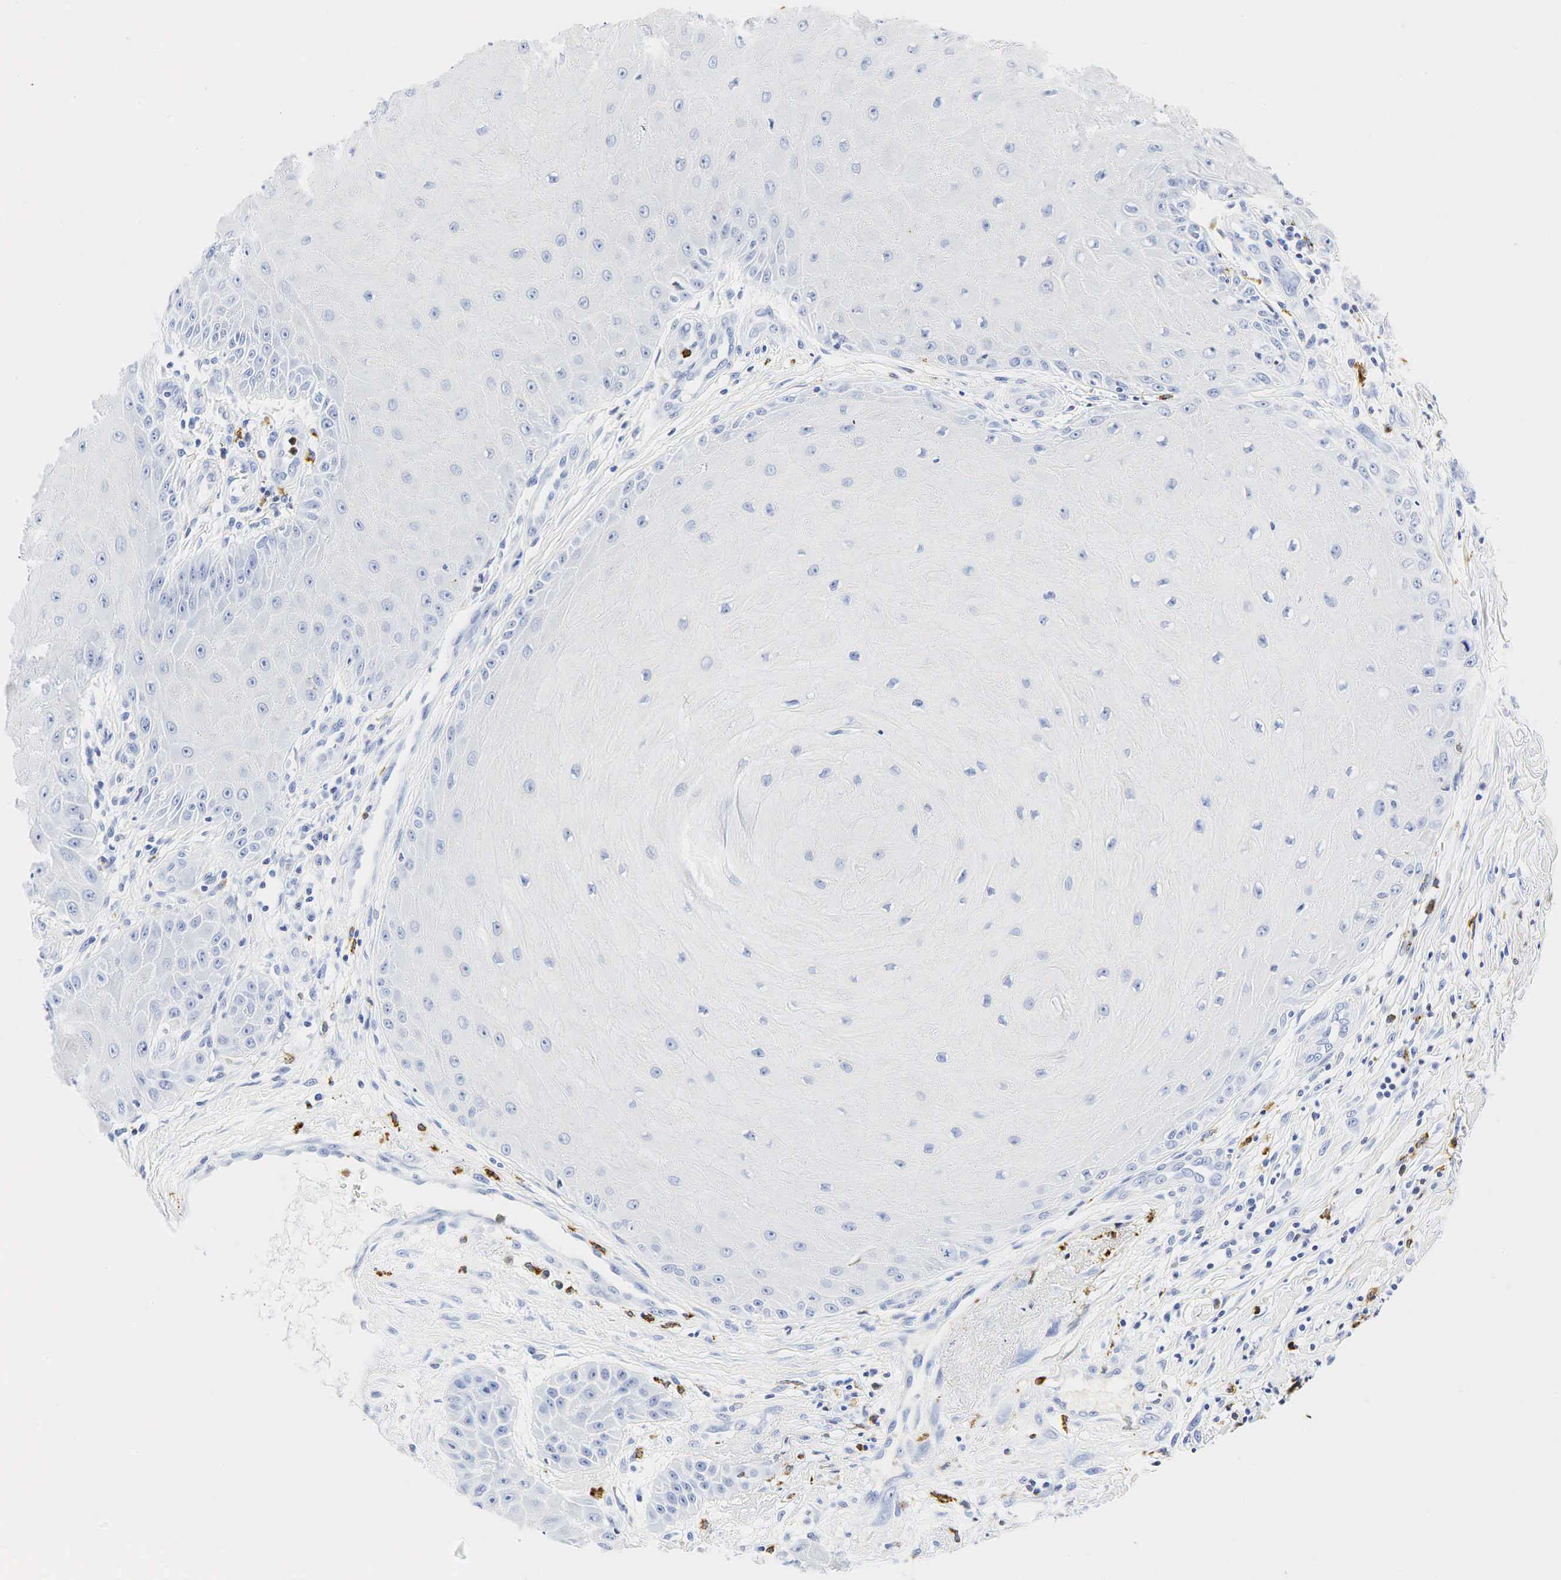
{"staining": {"intensity": "negative", "quantity": "none", "location": "none"}, "tissue": "skin cancer", "cell_type": "Tumor cells", "image_type": "cancer", "snomed": [{"axis": "morphology", "description": "Squamous cell carcinoma, NOS"}, {"axis": "topography", "description": "Skin"}], "caption": "Photomicrograph shows no significant protein positivity in tumor cells of skin squamous cell carcinoma. (DAB (3,3'-diaminobenzidine) immunohistochemistry (IHC) visualized using brightfield microscopy, high magnification).", "gene": "LYZ", "patient": {"sex": "male", "age": 57}}